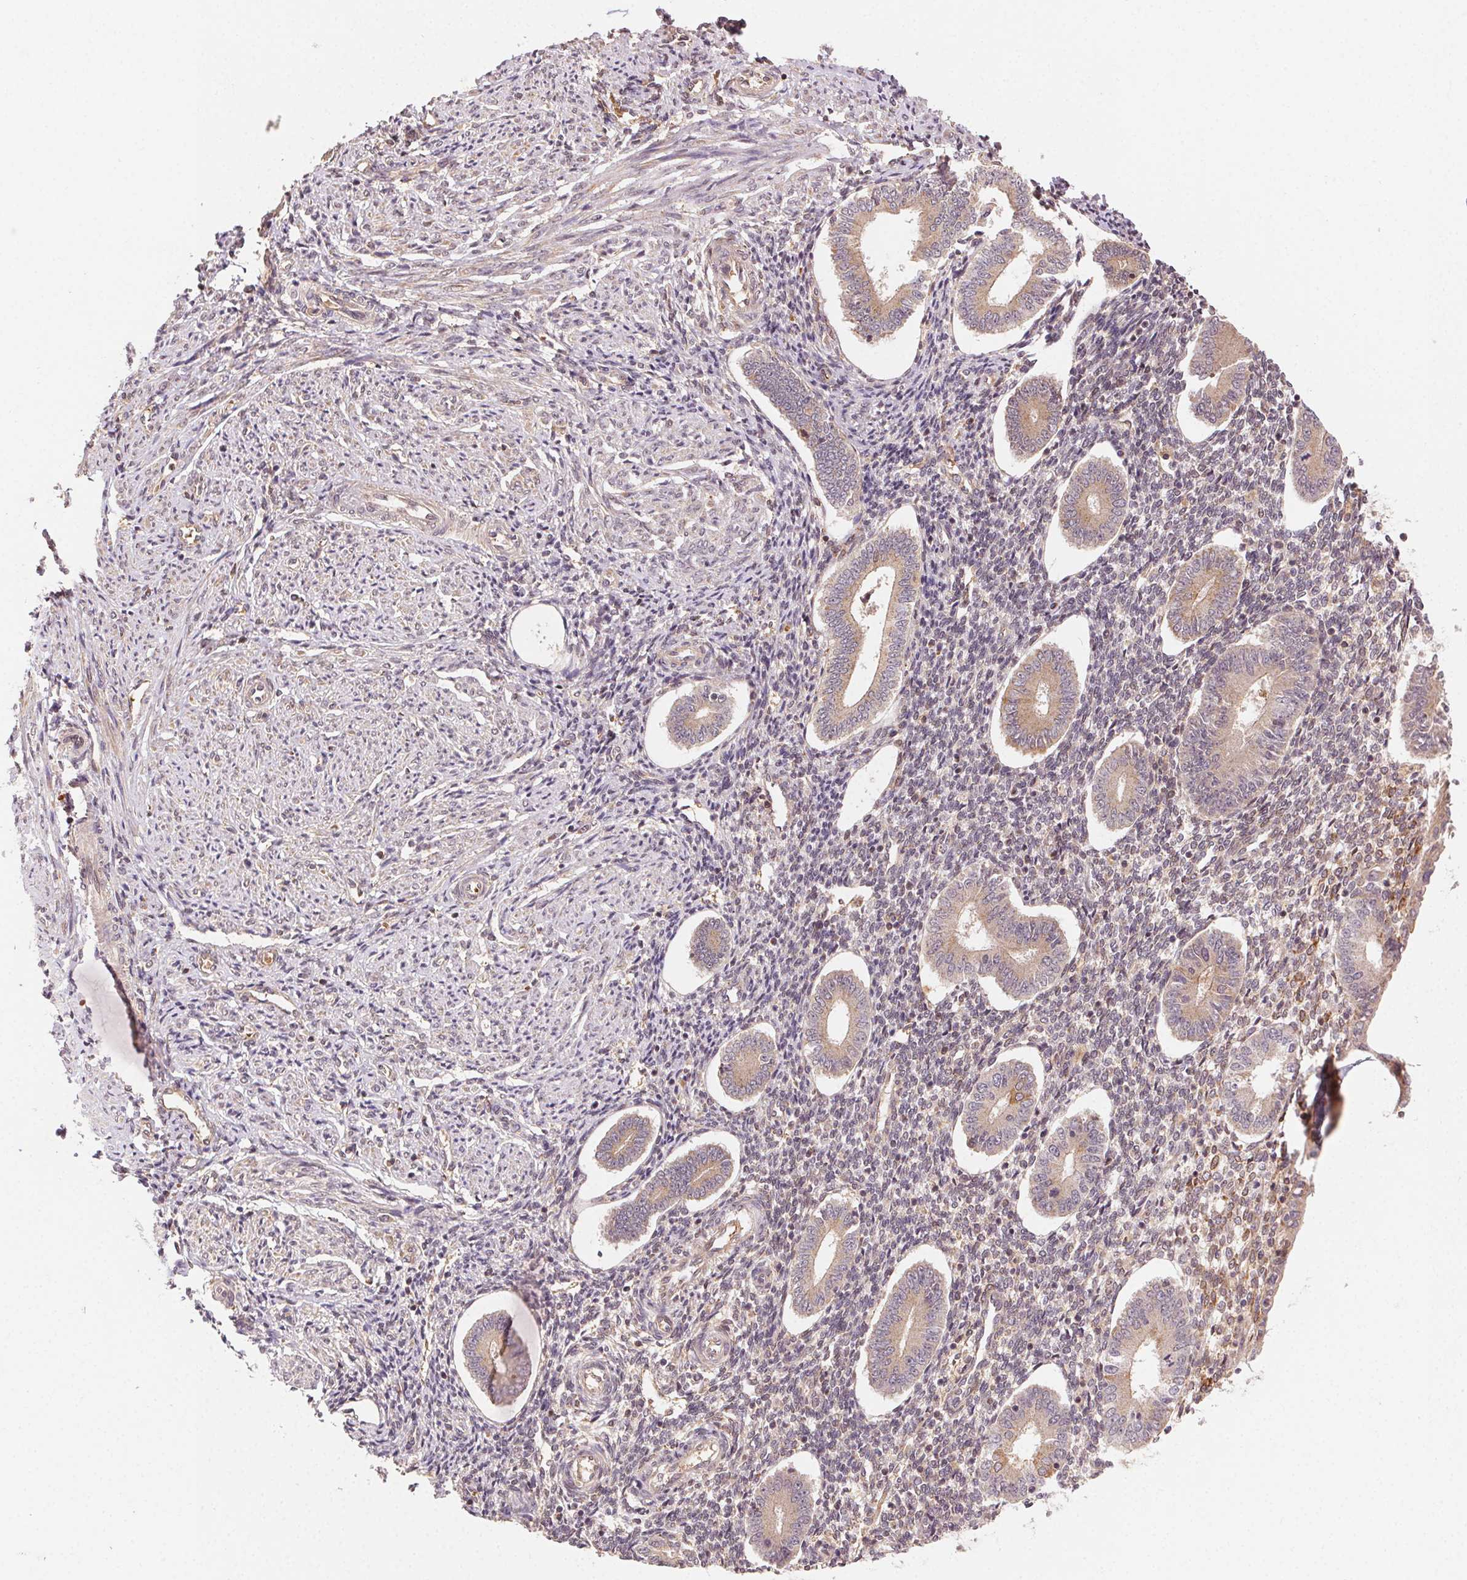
{"staining": {"intensity": "weak", "quantity": "<25%", "location": "cytoplasmic/membranous"}, "tissue": "endometrium", "cell_type": "Cells in endometrial stroma", "image_type": "normal", "snomed": [{"axis": "morphology", "description": "Normal tissue, NOS"}, {"axis": "topography", "description": "Endometrium"}], "caption": "Cells in endometrial stroma show no significant expression in normal endometrium.", "gene": "KLHL15", "patient": {"sex": "female", "age": 40}}